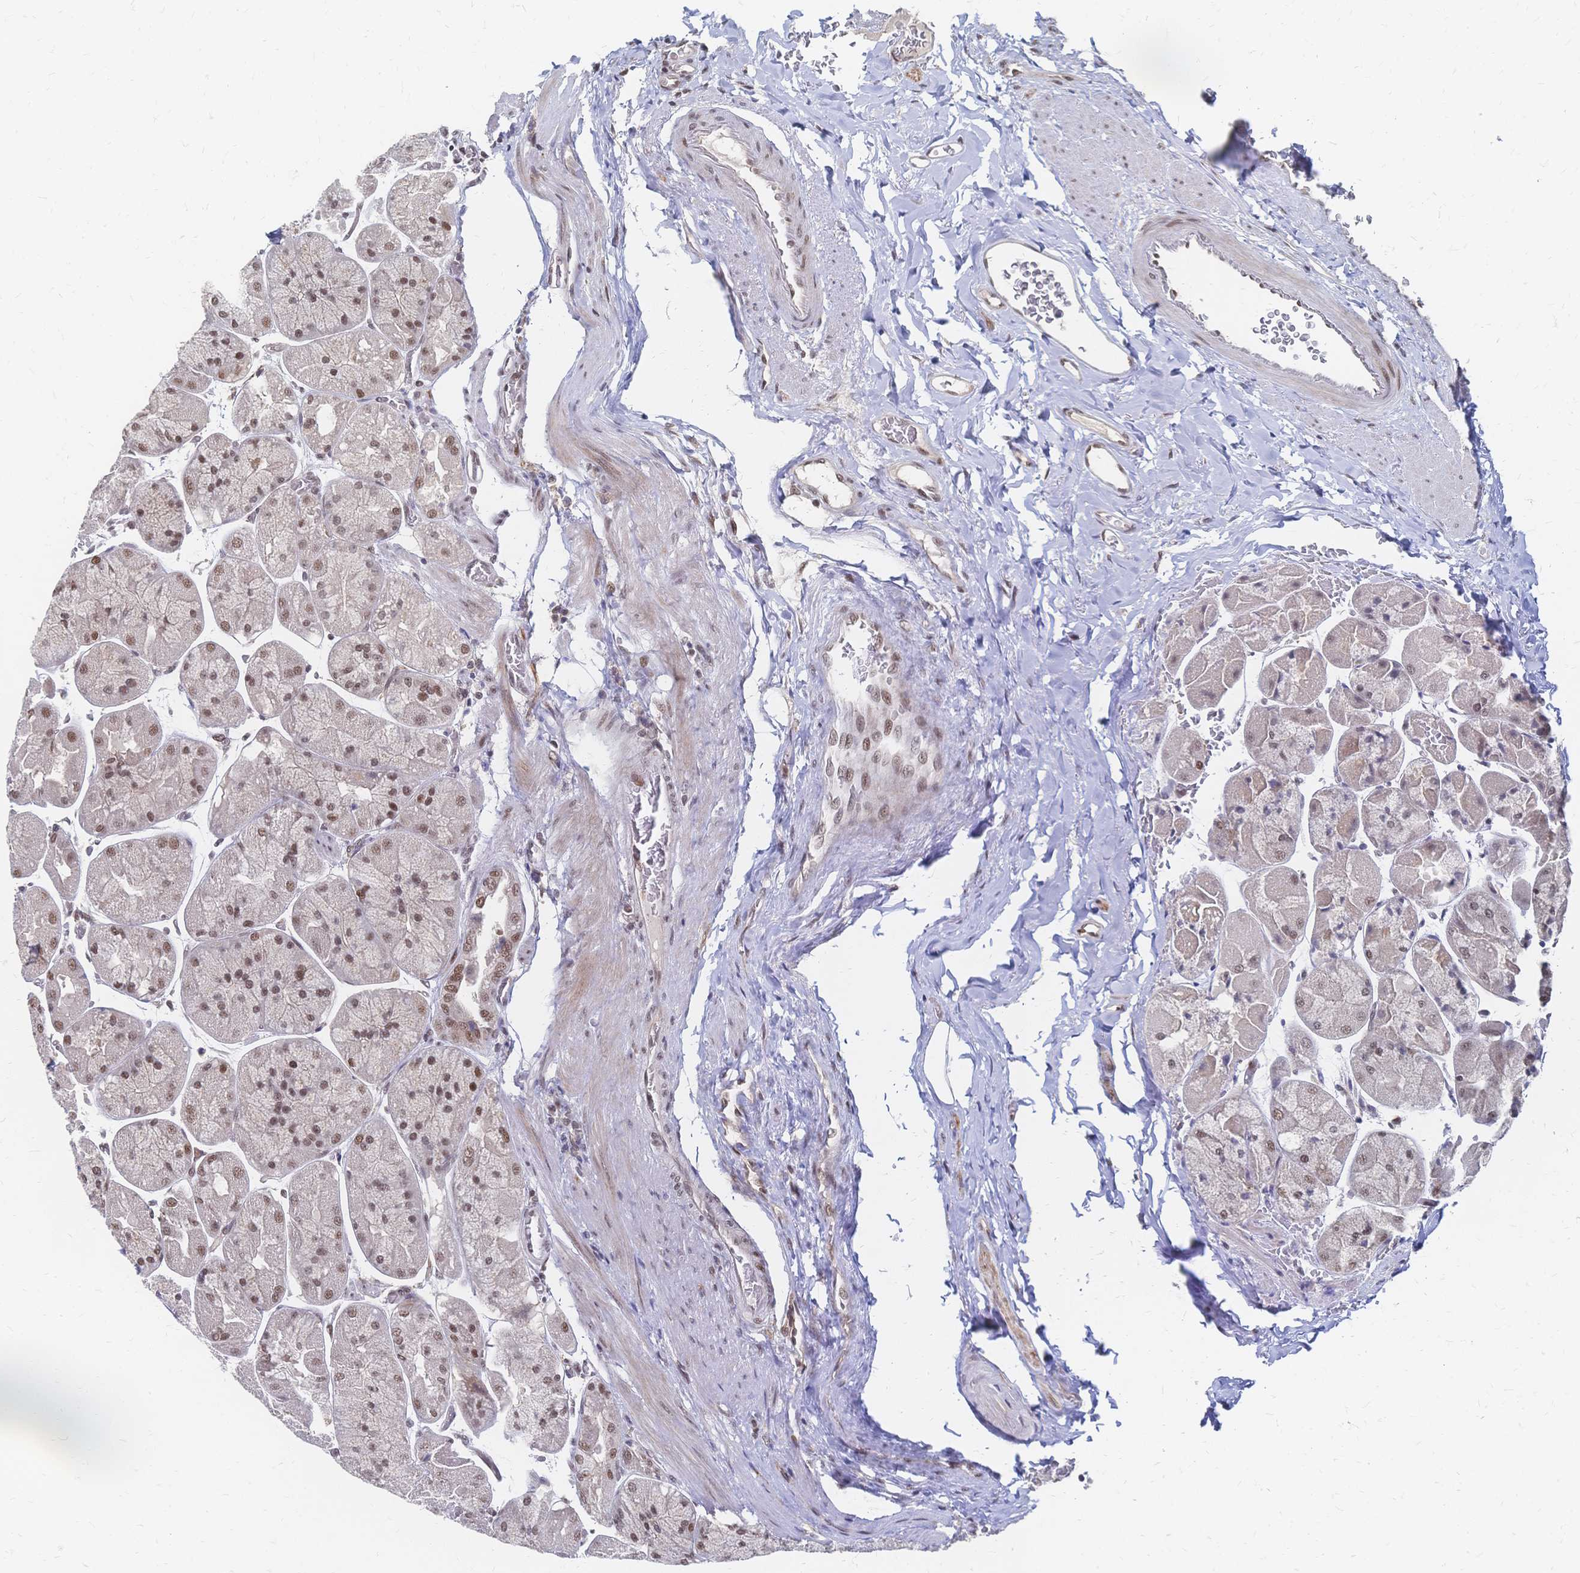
{"staining": {"intensity": "moderate", "quantity": ">75%", "location": "nuclear"}, "tissue": "stomach", "cell_type": "Glandular cells", "image_type": "normal", "snomed": [{"axis": "morphology", "description": "Normal tissue, NOS"}, {"axis": "topography", "description": "Stomach"}], "caption": "Glandular cells display medium levels of moderate nuclear staining in approximately >75% of cells in benign human stomach. (IHC, brightfield microscopy, high magnification).", "gene": "NELFA", "patient": {"sex": "female", "age": 61}}